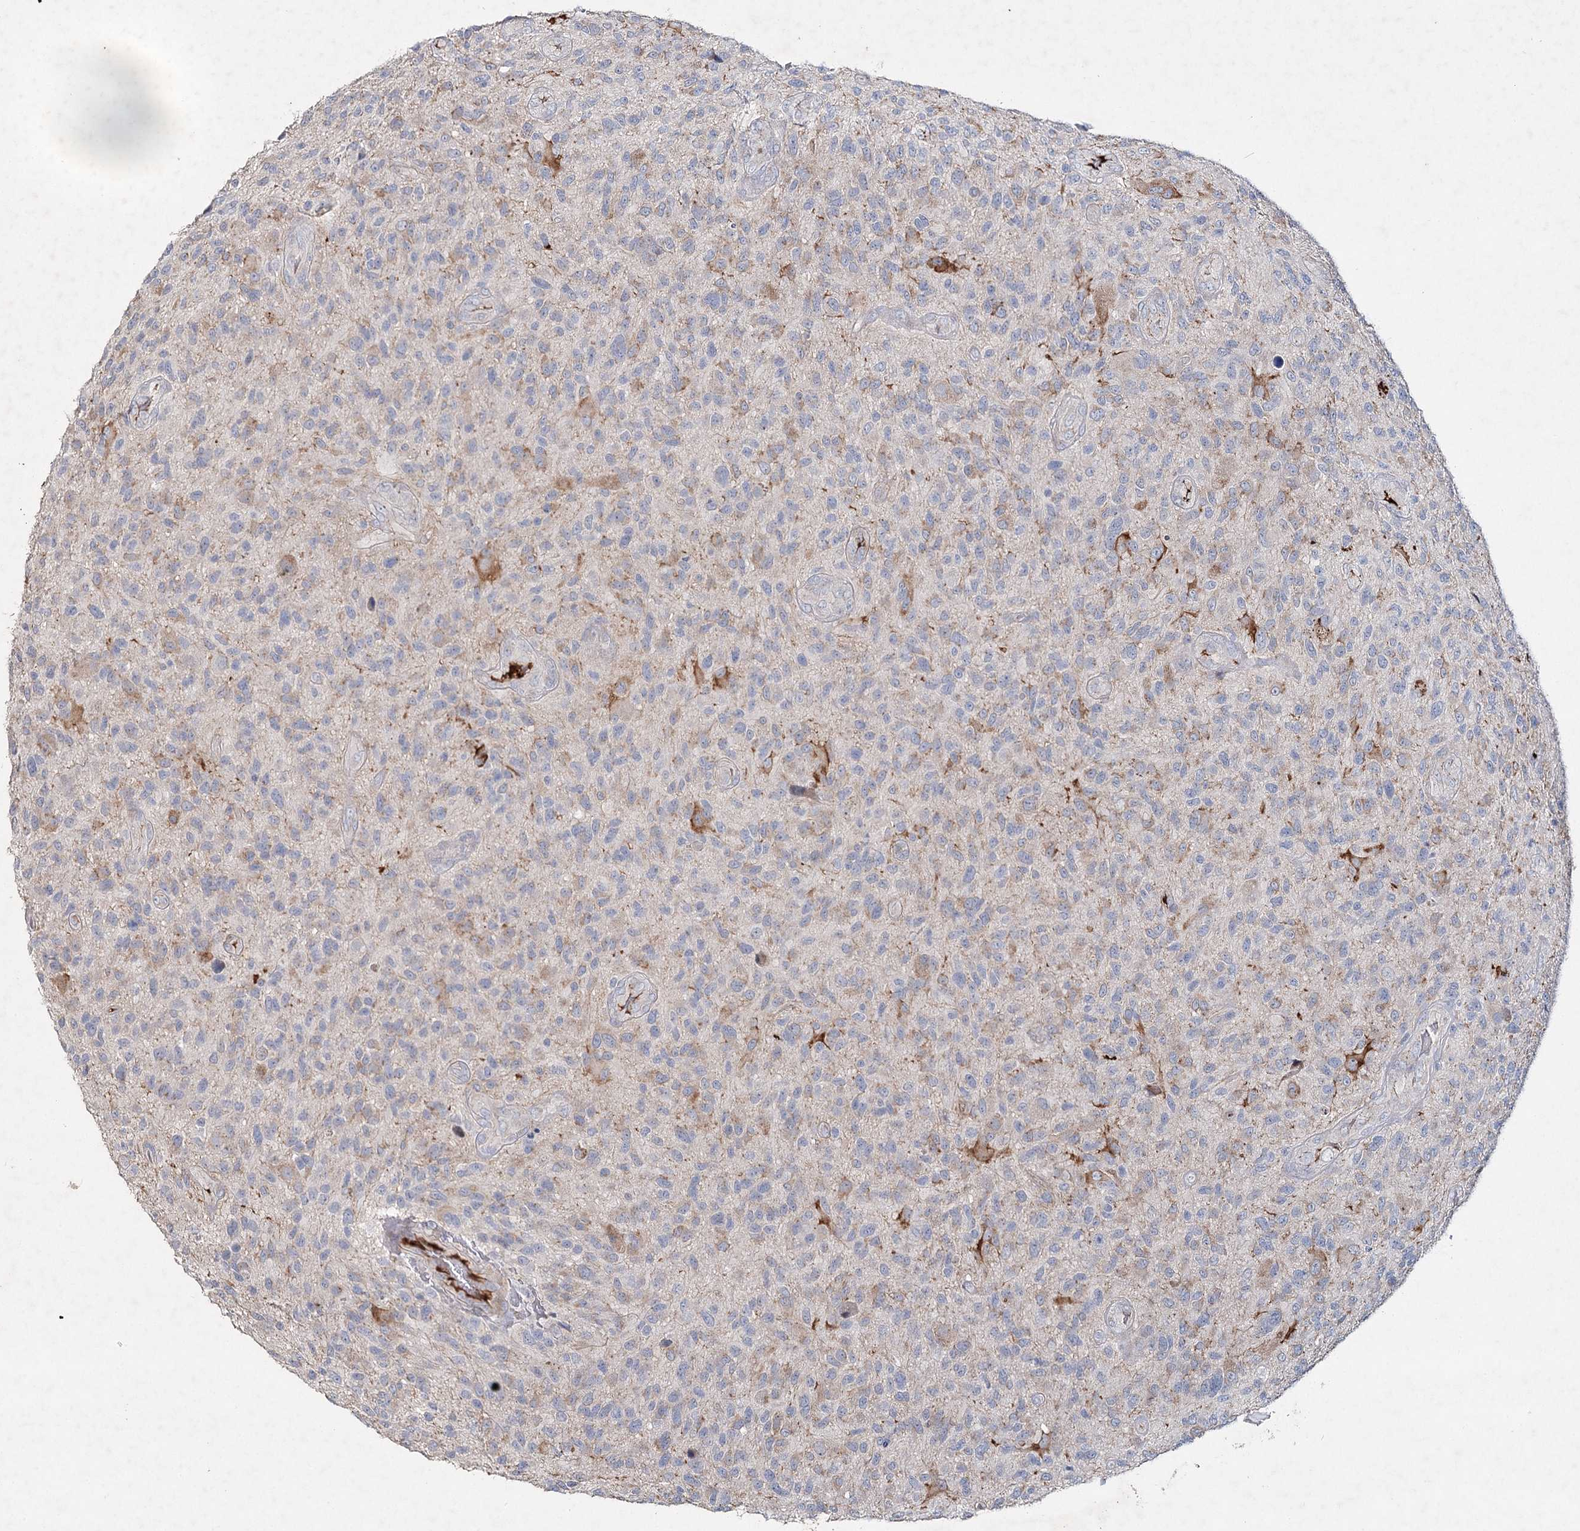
{"staining": {"intensity": "moderate", "quantity": "<25%", "location": "cytoplasmic/membranous"}, "tissue": "glioma", "cell_type": "Tumor cells", "image_type": "cancer", "snomed": [{"axis": "morphology", "description": "Glioma, malignant, High grade"}, {"axis": "topography", "description": "Brain"}], "caption": "Immunohistochemical staining of glioma demonstrates moderate cytoplasmic/membranous protein staining in about <25% of tumor cells. The staining was performed using DAB to visualize the protein expression in brown, while the nuclei were stained in blue with hematoxylin (Magnification: 20x).", "gene": "RFX6", "patient": {"sex": "male", "age": 47}}